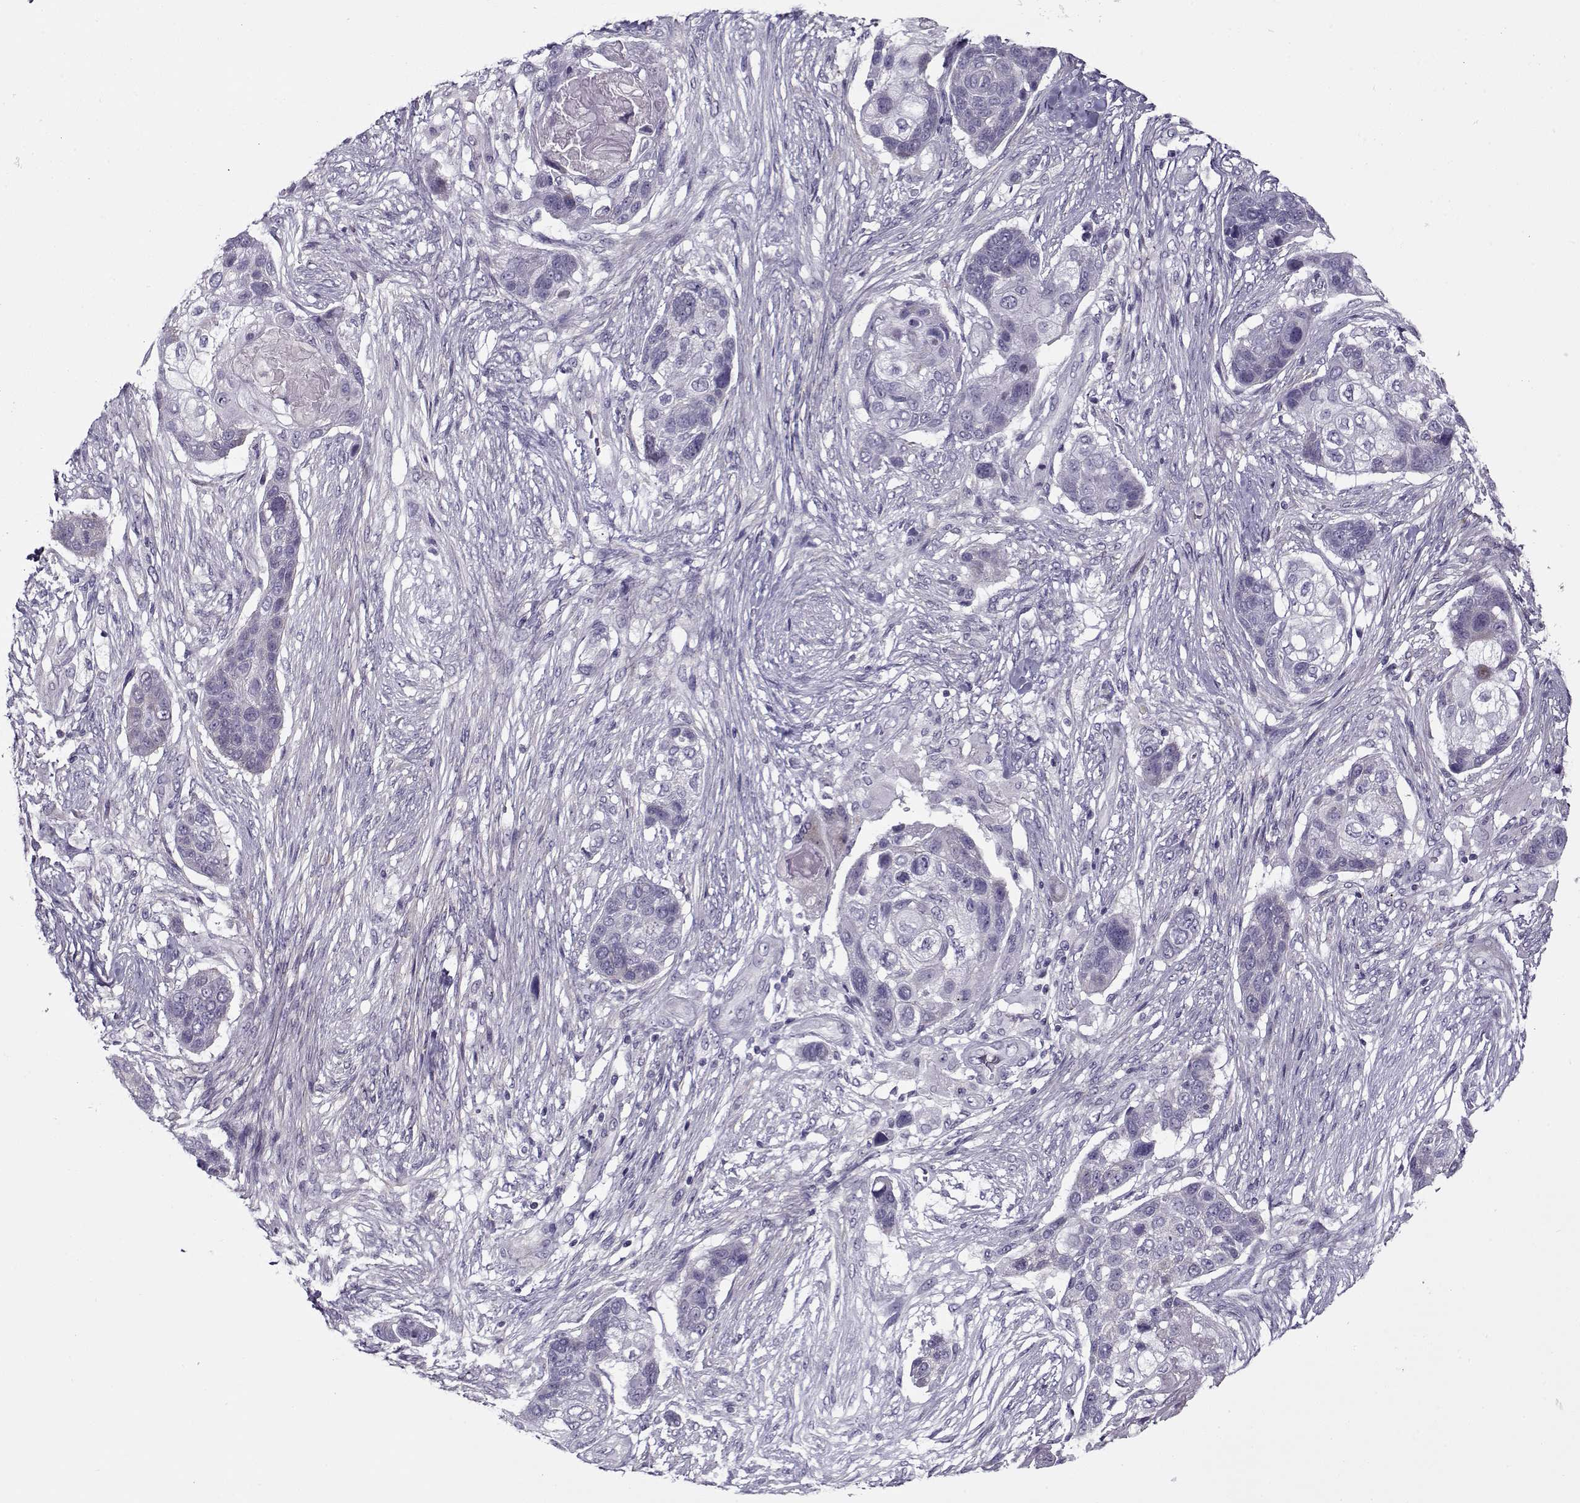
{"staining": {"intensity": "negative", "quantity": "none", "location": "none"}, "tissue": "lung cancer", "cell_type": "Tumor cells", "image_type": "cancer", "snomed": [{"axis": "morphology", "description": "Squamous cell carcinoma, NOS"}, {"axis": "topography", "description": "Lung"}], "caption": "DAB immunohistochemical staining of human lung cancer shows no significant staining in tumor cells. (Brightfield microscopy of DAB (3,3'-diaminobenzidine) immunohistochemistry at high magnification).", "gene": "PP2D1", "patient": {"sex": "male", "age": 69}}